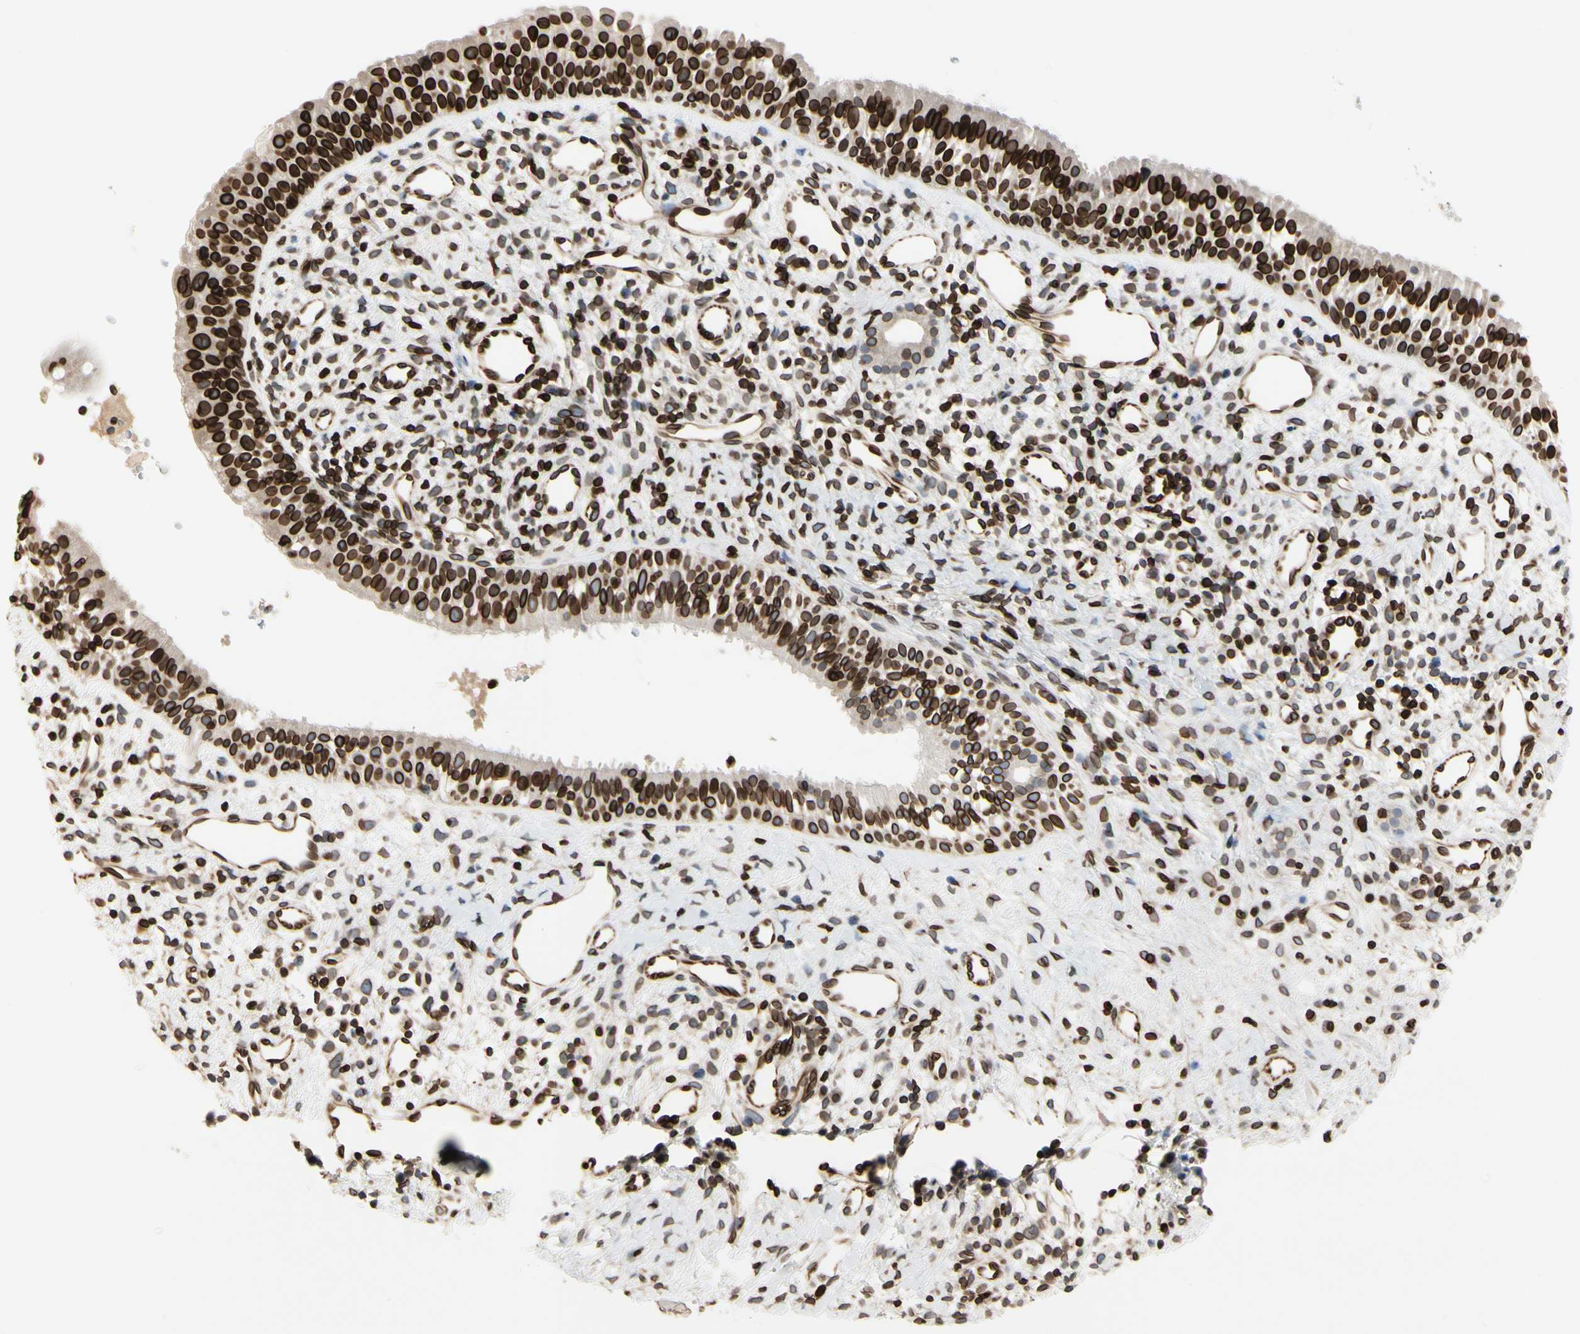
{"staining": {"intensity": "strong", "quantity": ">75%", "location": "cytoplasmic/membranous,nuclear"}, "tissue": "nasopharynx", "cell_type": "Respiratory epithelial cells", "image_type": "normal", "snomed": [{"axis": "morphology", "description": "Normal tissue, NOS"}, {"axis": "topography", "description": "Nasopharynx"}], "caption": "Immunohistochemical staining of unremarkable human nasopharynx demonstrates strong cytoplasmic/membranous,nuclear protein expression in approximately >75% of respiratory epithelial cells.", "gene": "TMPO", "patient": {"sex": "male", "age": 22}}